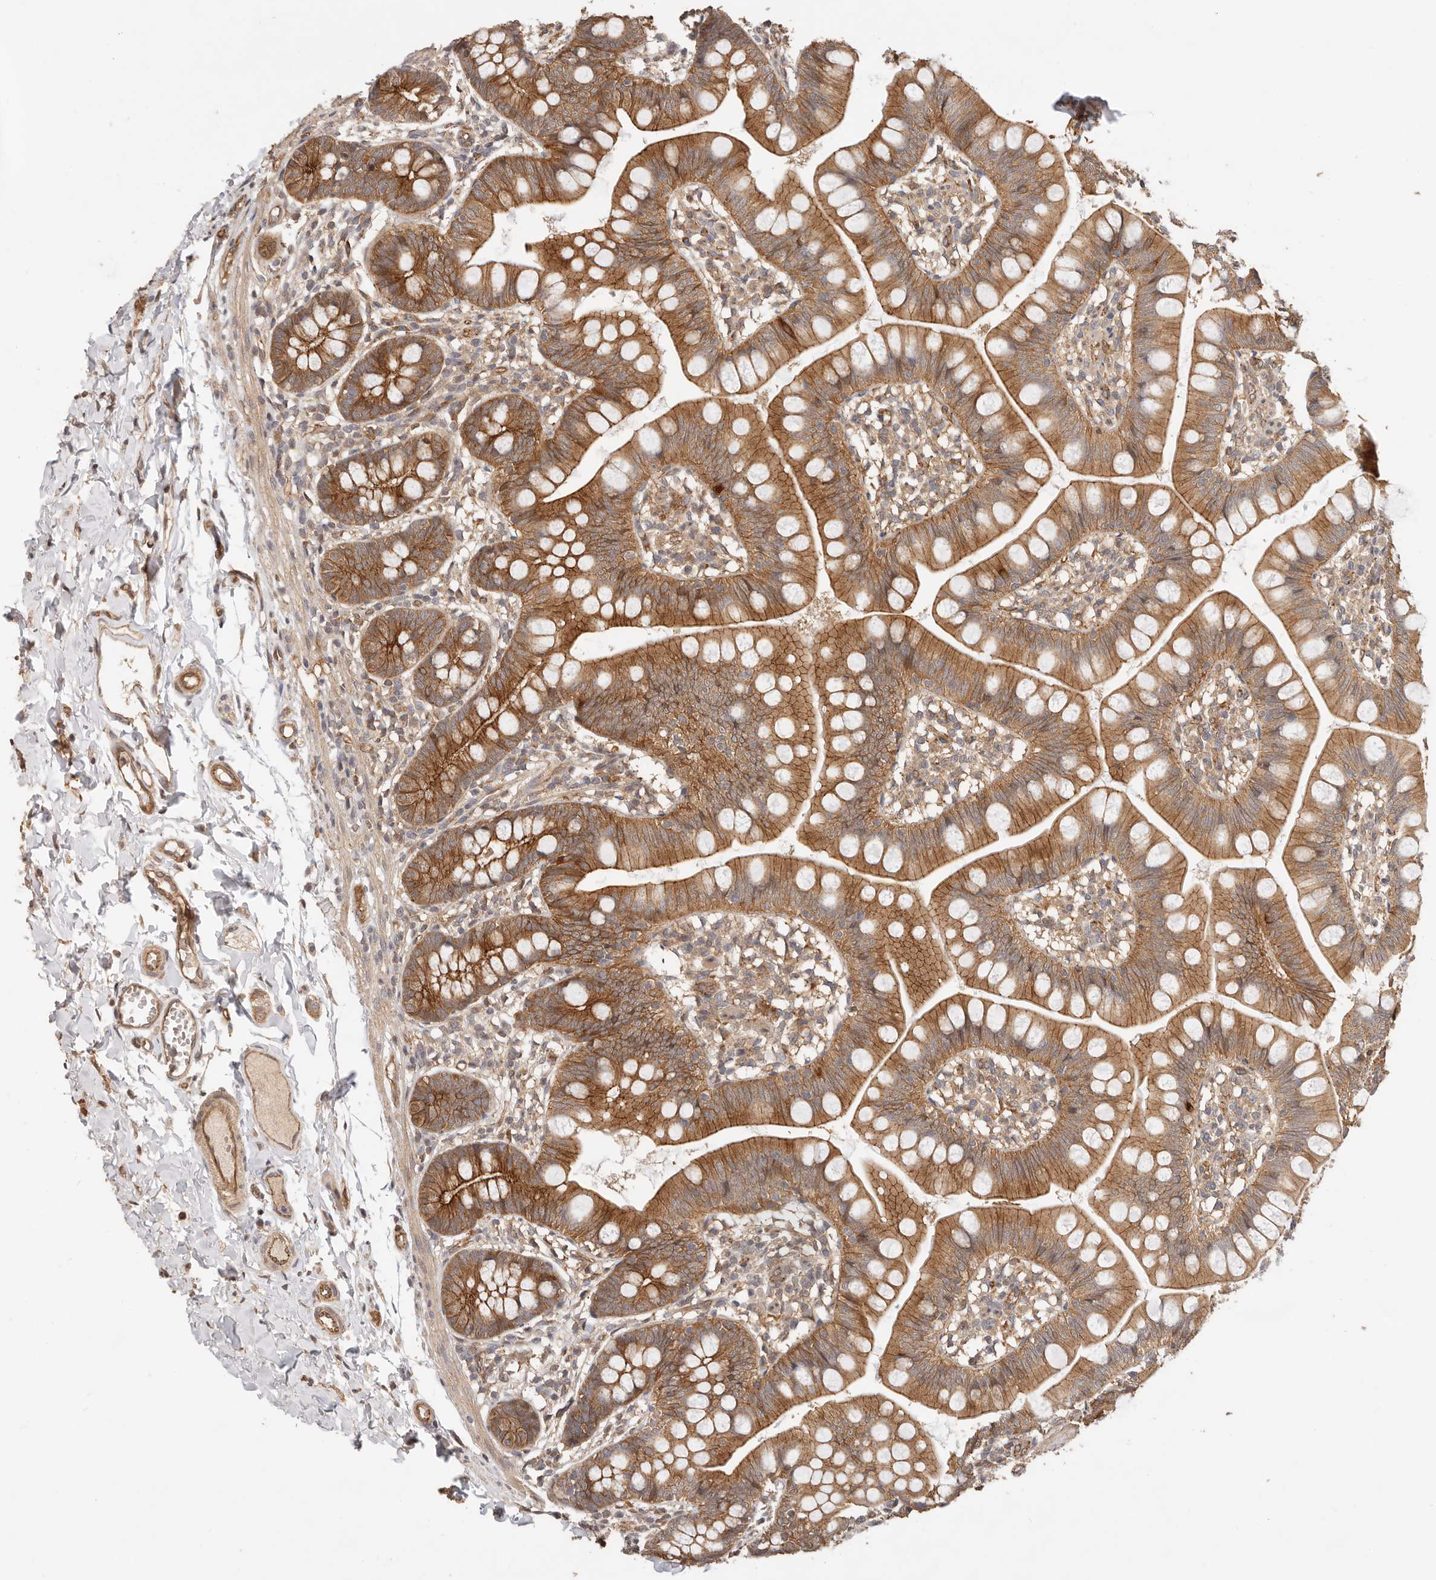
{"staining": {"intensity": "moderate", "quantity": ">75%", "location": "cytoplasmic/membranous"}, "tissue": "small intestine", "cell_type": "Glandular cells", "image_type": "normal", "snomed": [{"axis": "morphology", "description": "Normal tissue, NOS"}, {"axis": "topography", "description": "Small intestine"}], "caption": "A brown stain highlights moderate cytoplasmic/membranous staining of a protein in glandular cells of normal small intestine. The staining is performed using DAB (3,3'-diaminobenzidine) brown chromogen to label protein expression. The nuclei are counter-stained blue using hematoxylin.", "gene": "AFDN", "patient": {"sex": "male", "age": 7}}